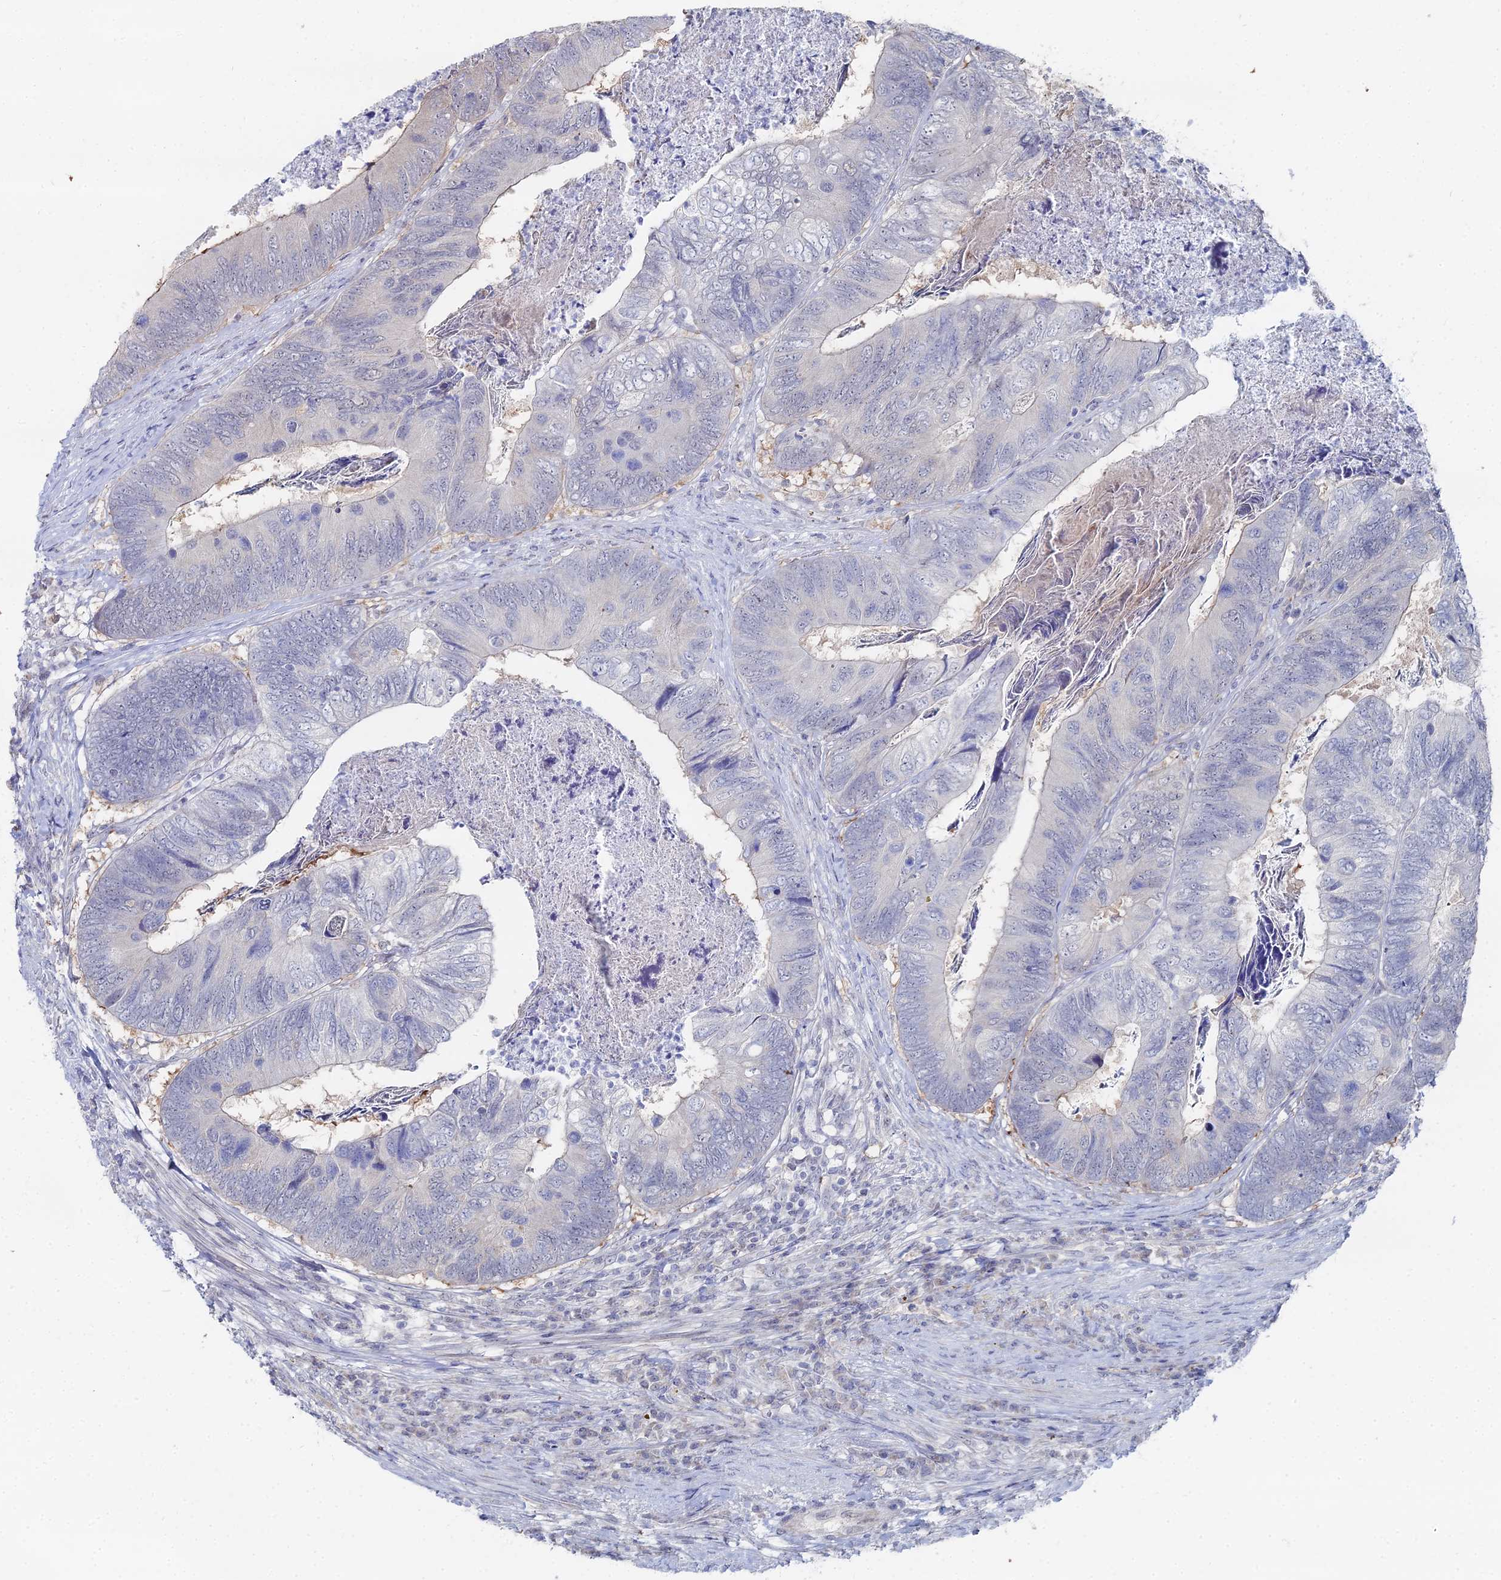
{"staining": {"intensity": "negative", "quantity": "none", "location": "none"}, "tissue": "colorectal cancer", "cell_type": "Tumor cells", "image_type": "cancer", "snomed": [{"axis": "morphology", "description": "Adenocarcinoma, NOS"}, {"axis": "topography", "description": "Colon"}], "caption": "IHC of adenocarcinoma (colorectal) displays no expression in tumor cells.", "gene": "THAP4", "patient": {"sex": "female", "age": 67}}